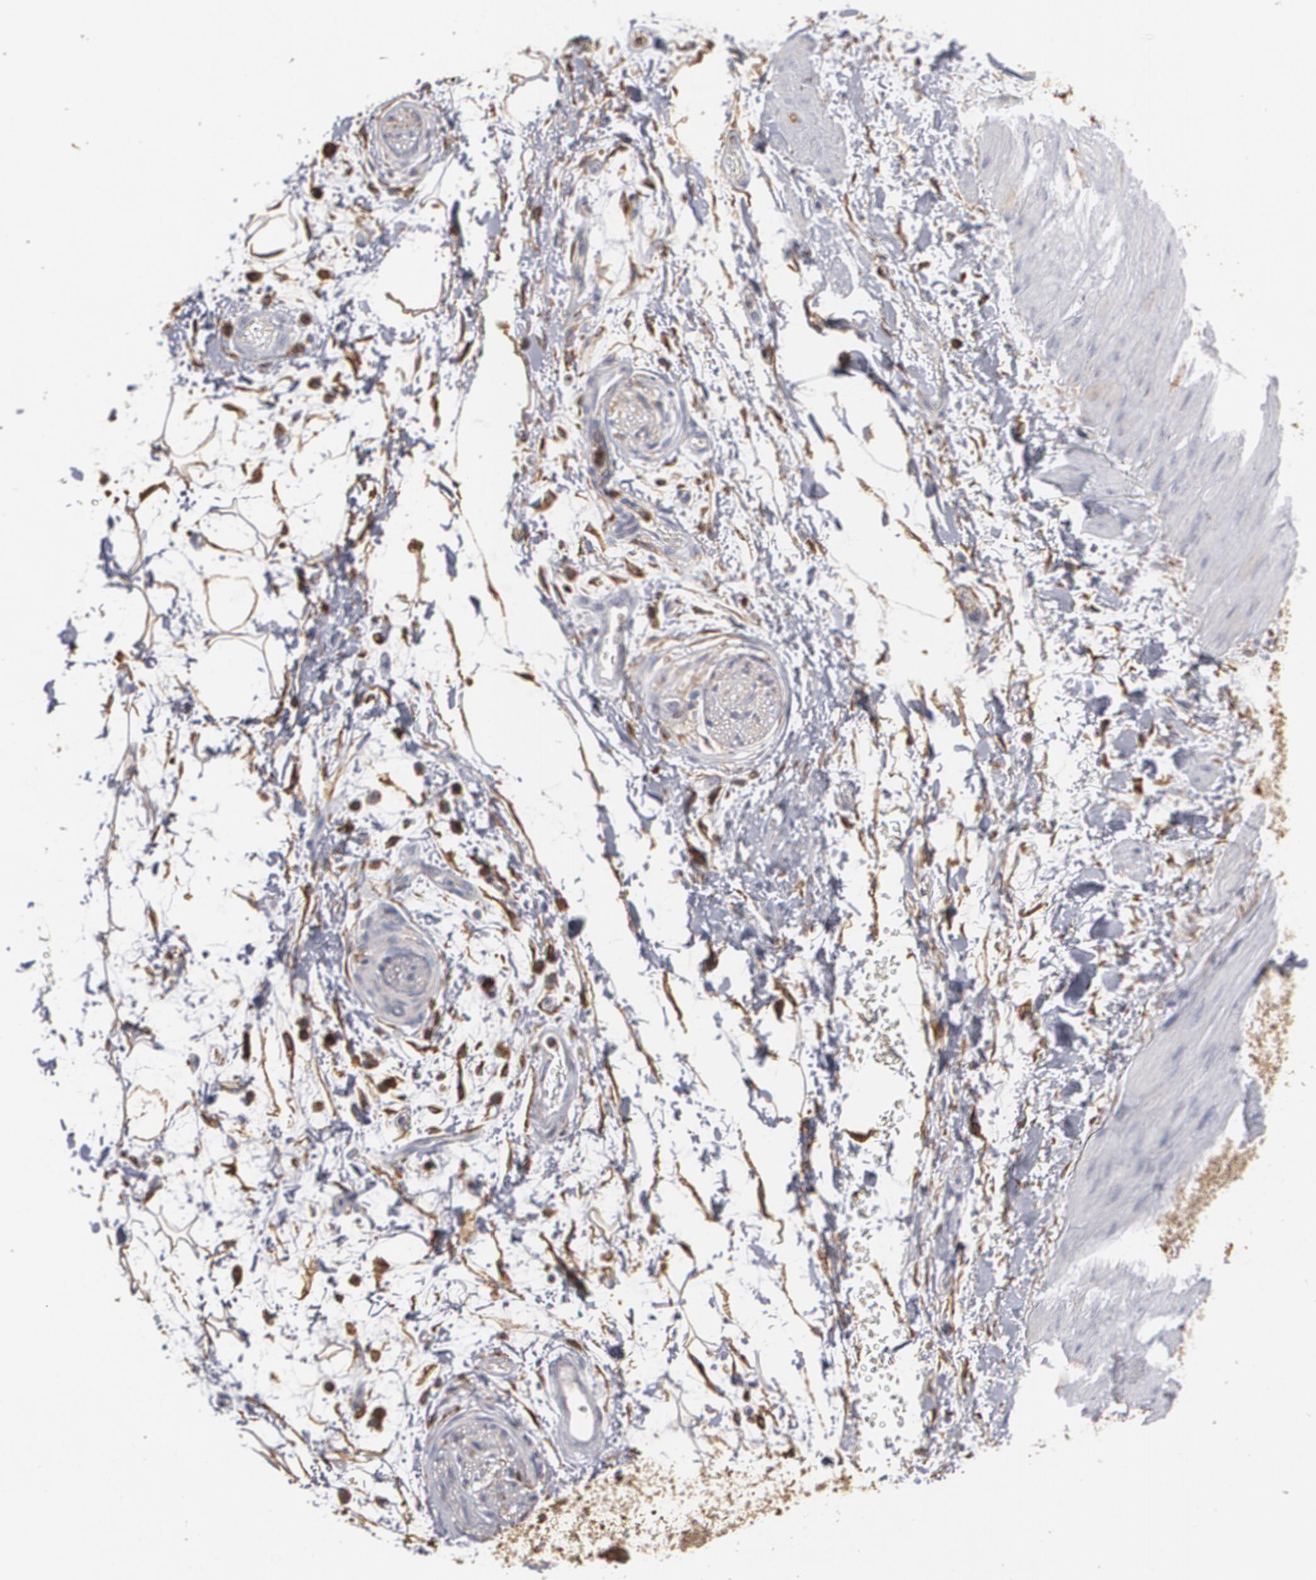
{"staining": {"intensity": "strong", "quantity": "25%-75%", "location": "cytoplasmic/membranous"}, "tissue": "adipose tissue", "cell_type": "Adipocytes", "image_type": "normal", "snomed": [{"axis": "morphology", "description": "Normal tissue, NOS"}, {"axis": "topography", "description": "Soft tissue"}], "caption": "Immunohistochemistry histopathology image of normal adipose tissue: human adipose tissue stained using immunohistochemistry demonstrates high levels of strong protein expression localized specifically in the cytoplasmic/membranous of adipocytes, appearing as a cytoplasmic/membranous brown color.", "gene": "ODC1", "patient": {"sex": "male", "age": 72}}